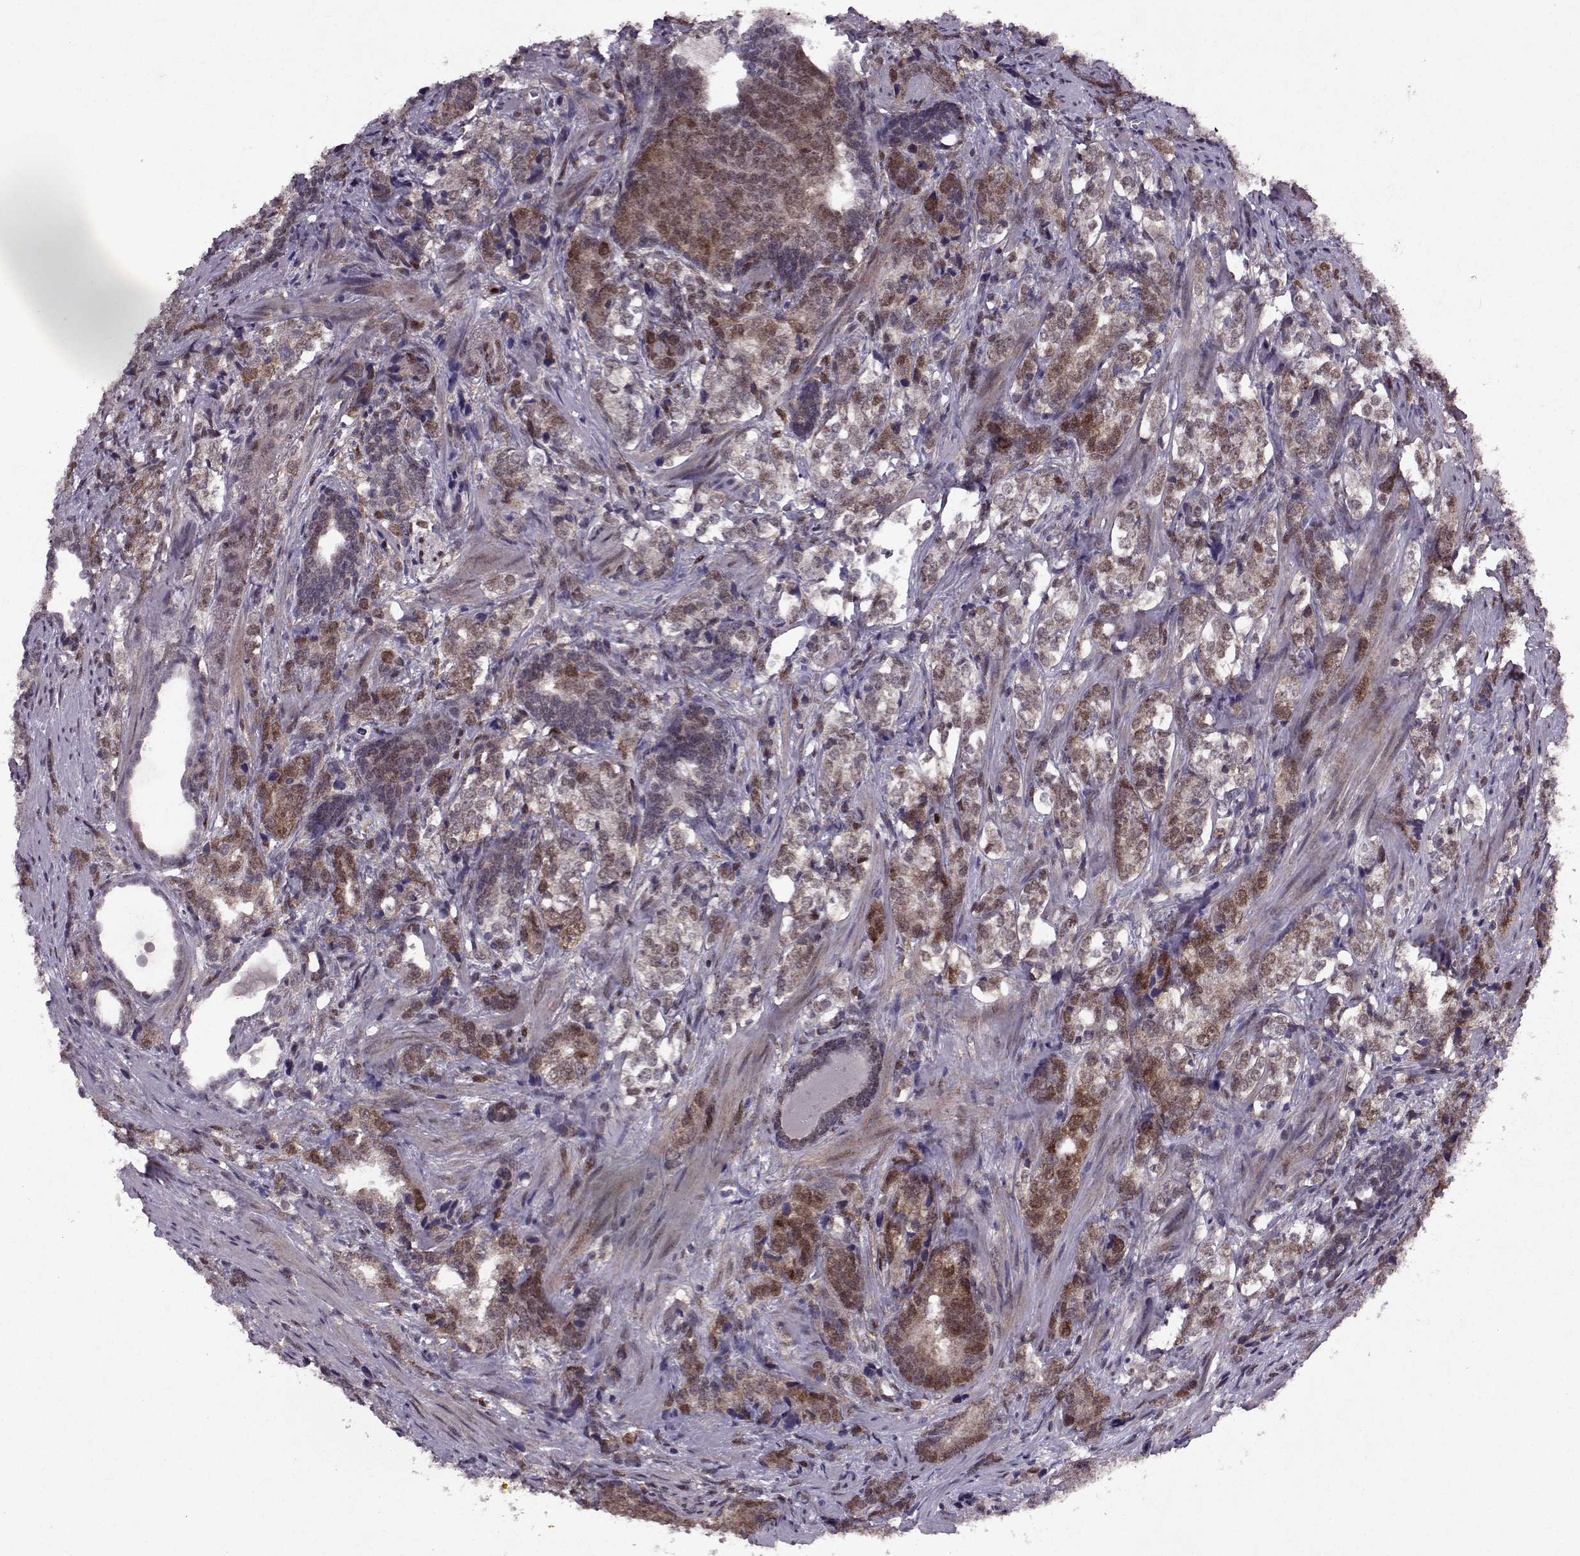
{"staining": {"intensity": "moderate", "quantity": "<25%", "location": "cytoplasmic/membranous,nuclear"}, "tissue": "prostate cancer", "cell_type": "Tumor cells", "image_type": "cancer", "snomed": [{"axis": "morphology", "description": "Adenocarcinoma, NOS"}, {"axis": "topography", "description": "Prostate and seminal vesicle, NOS"}], "caption": "Protein expression analysis of human prostate cancer reveals moderate cytoplasmic/membranous and nuclear positivity in about <25% of tumor cells.", "gene": "CDK4", "patient": {"sex": "male", "age": 63}}